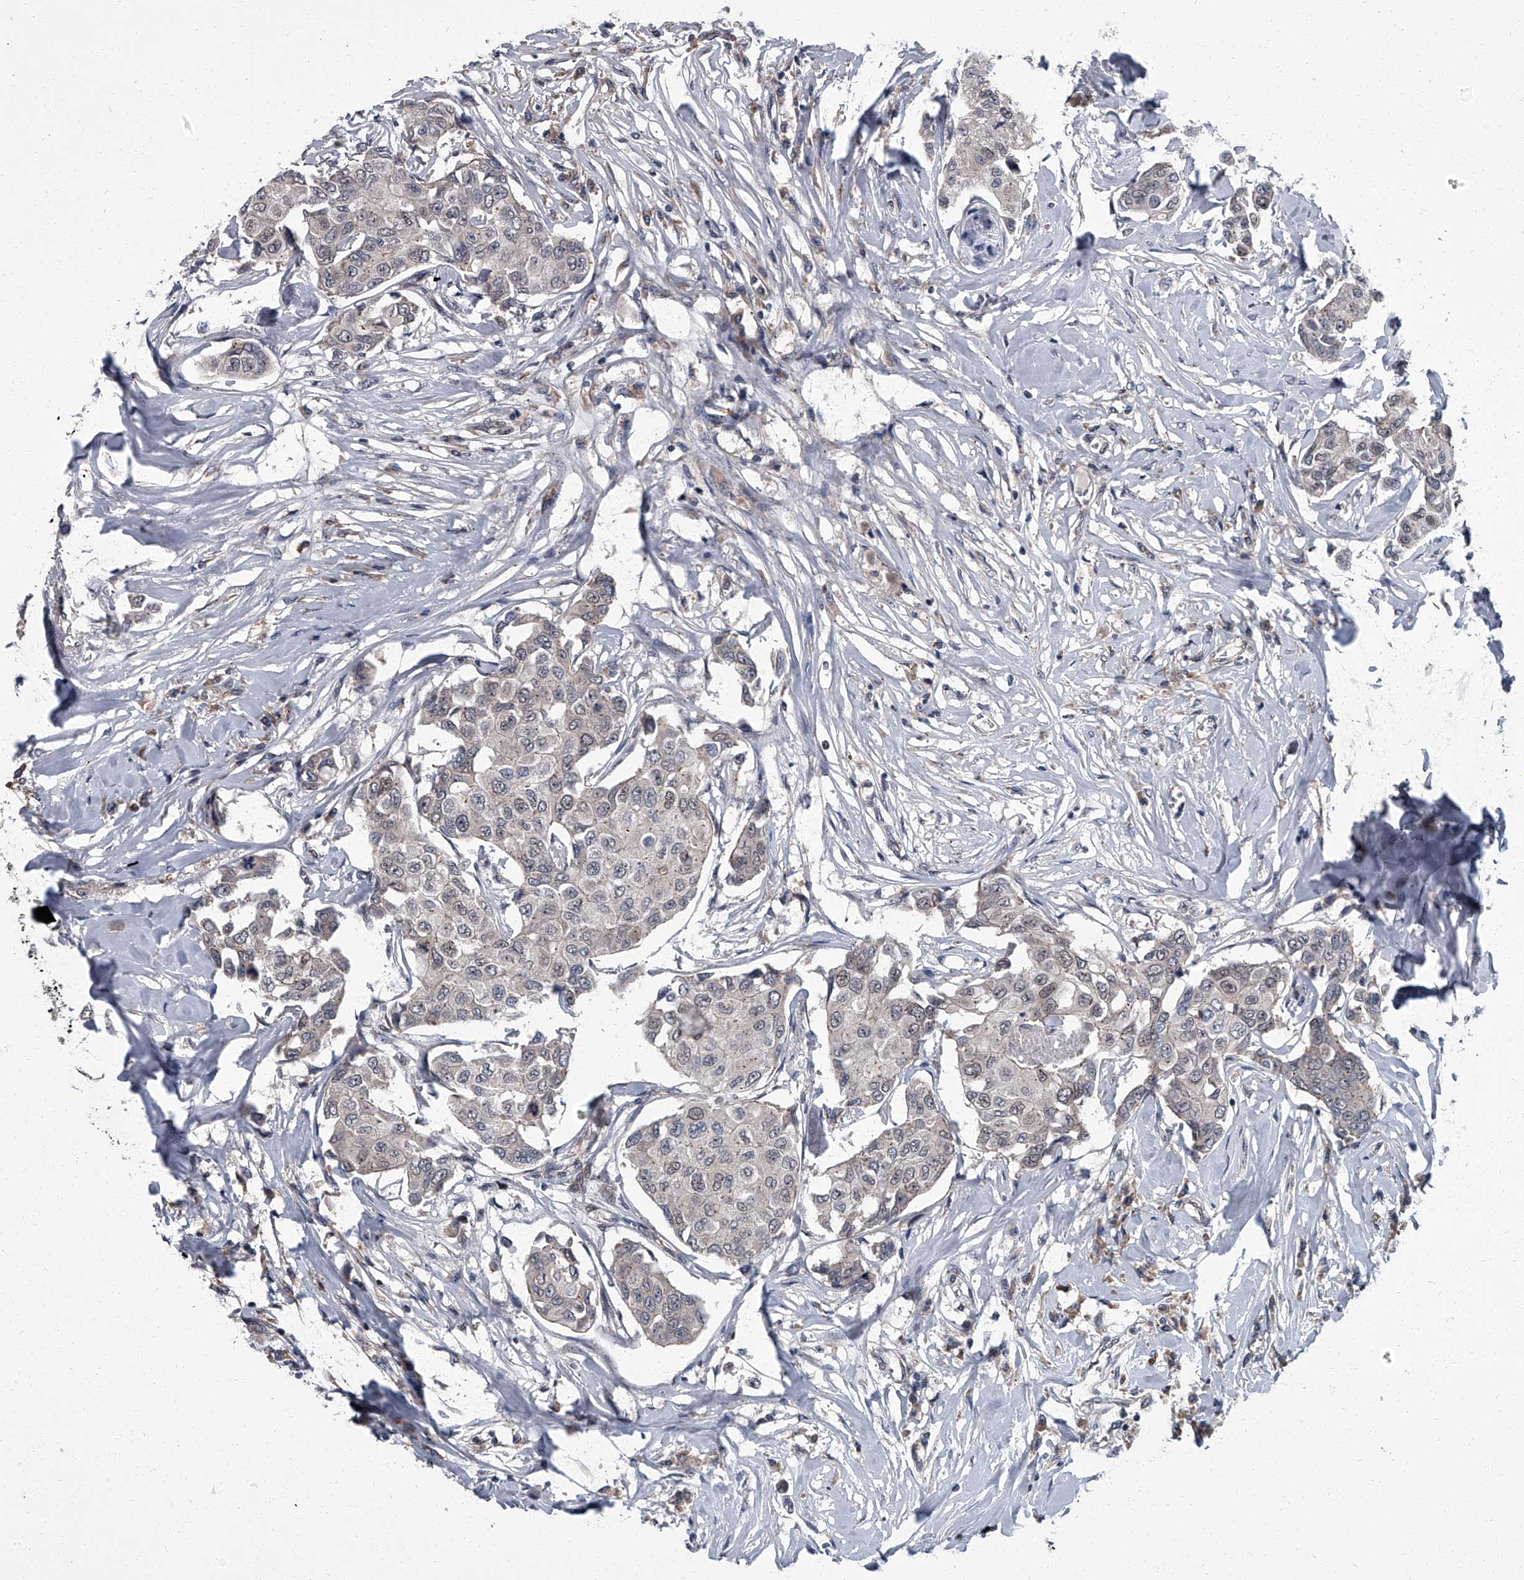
{"staining": {"intensity": "negative", "quantity": "none", "location": "none"}, "tissue": "breast cancer", "cell_type": "Tumor cells", "image_type": "cancer", "snomed": [{"axis": "morphology", "description": "Duct carcinoma"}, {"axis": "topography", "description": "Breast"}], "caption": "IHC of breast cancer (intraductal carcinoma) displays no positivity in tumor cells. Nuclei are stained in blue.", "gene": "ZNF274", "patient": {"sex": "female", "age": 80}}